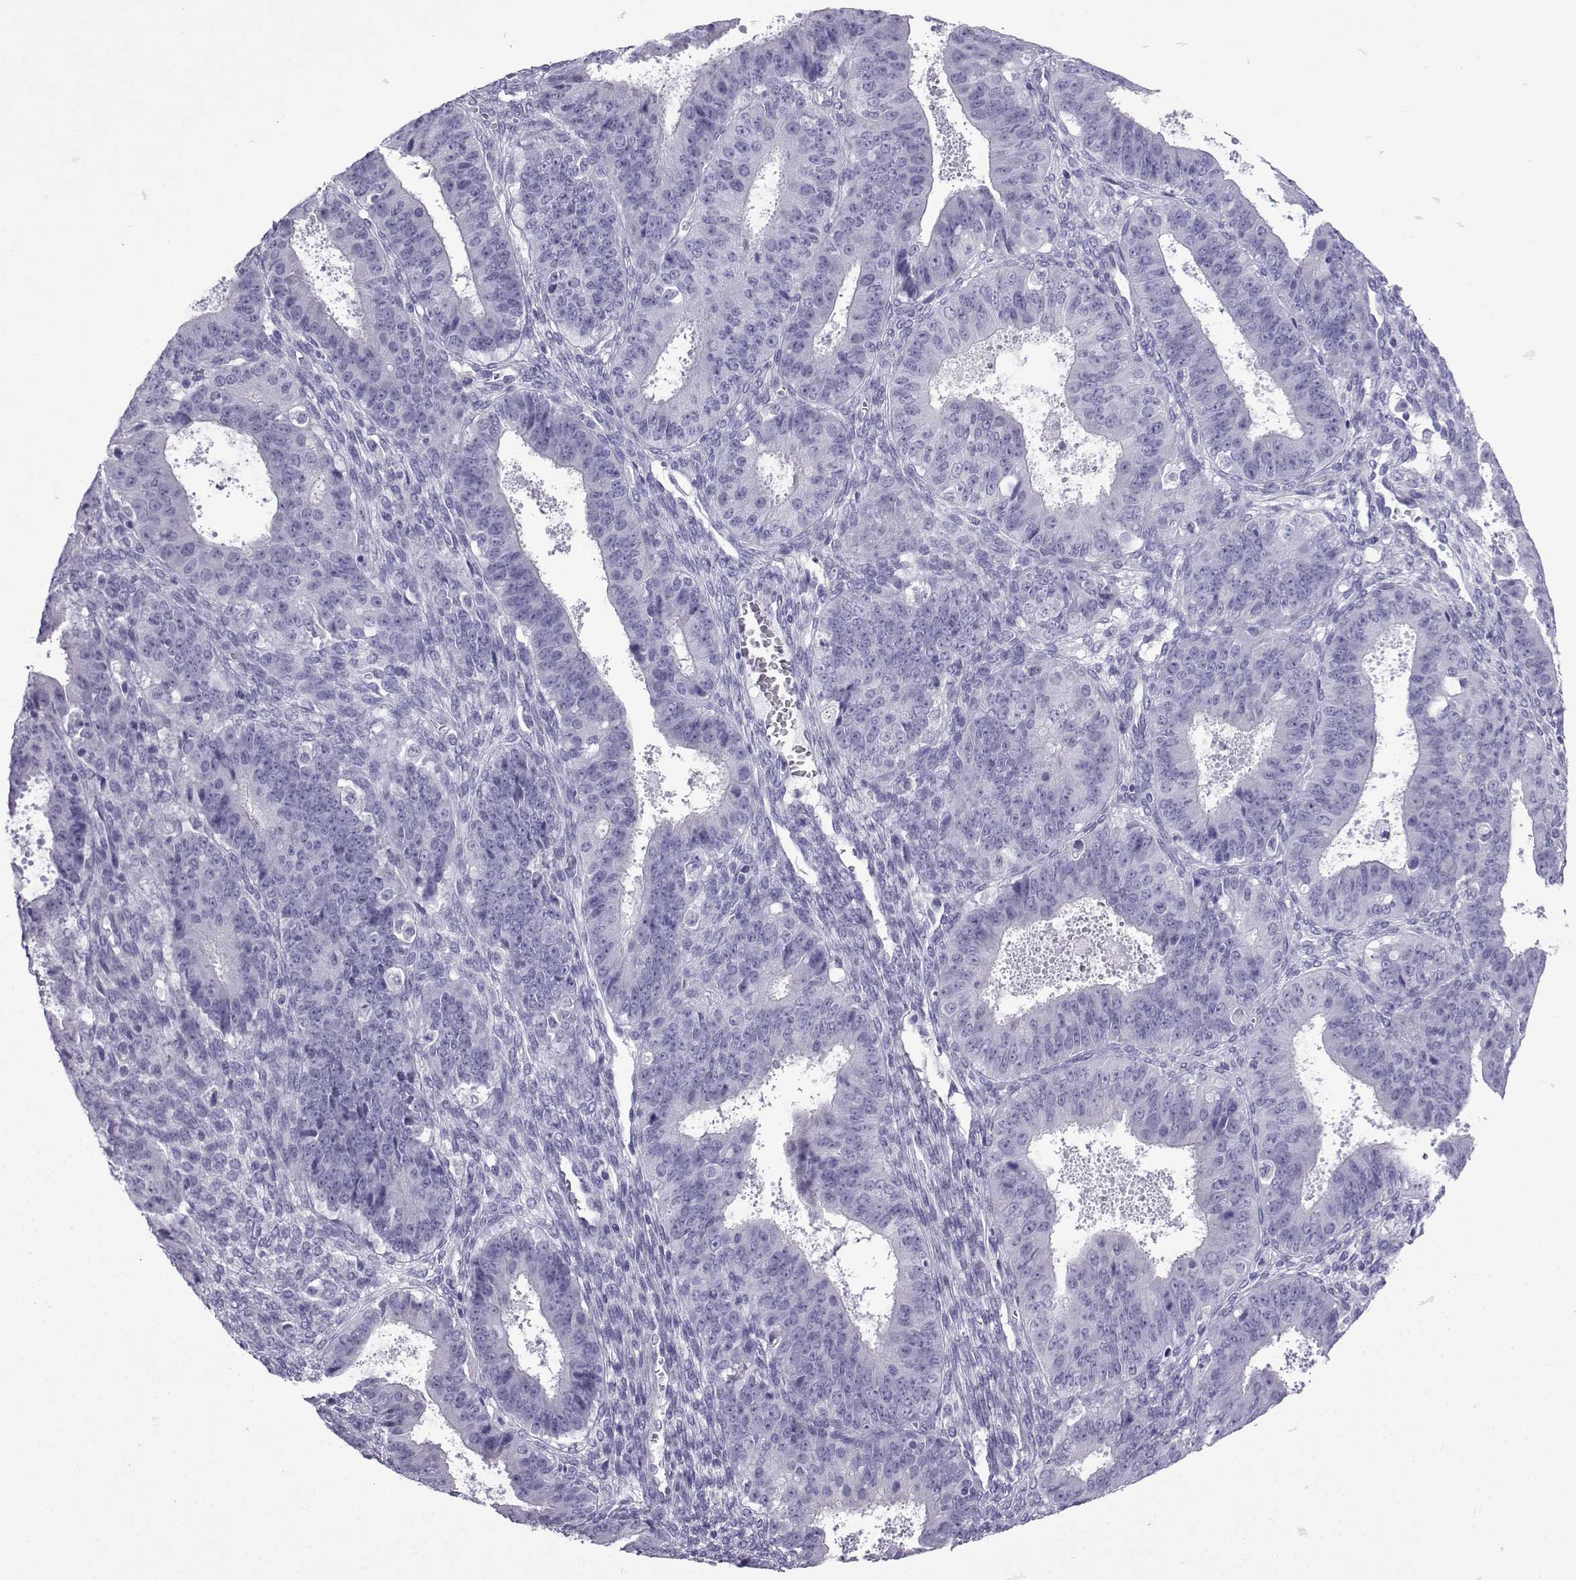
{"staining": {"intensity": "negative", "quantity": "none", "location": "none"}, "tissue": "ovarian cancer", "cell_type": "Tumor cells", "image_type": "cancer", "snomed": [{"axis": "morphology", "description": "Carcinoma, endometroid"}, {"axis": "topography", "description": "Ovary"}], "caption": "A micrograph of human ovarian endometroid carcinoma is negative for staining in tumor cells.", "gene": "KCNF1", "patient": {"sex": "female", "age": 42}}